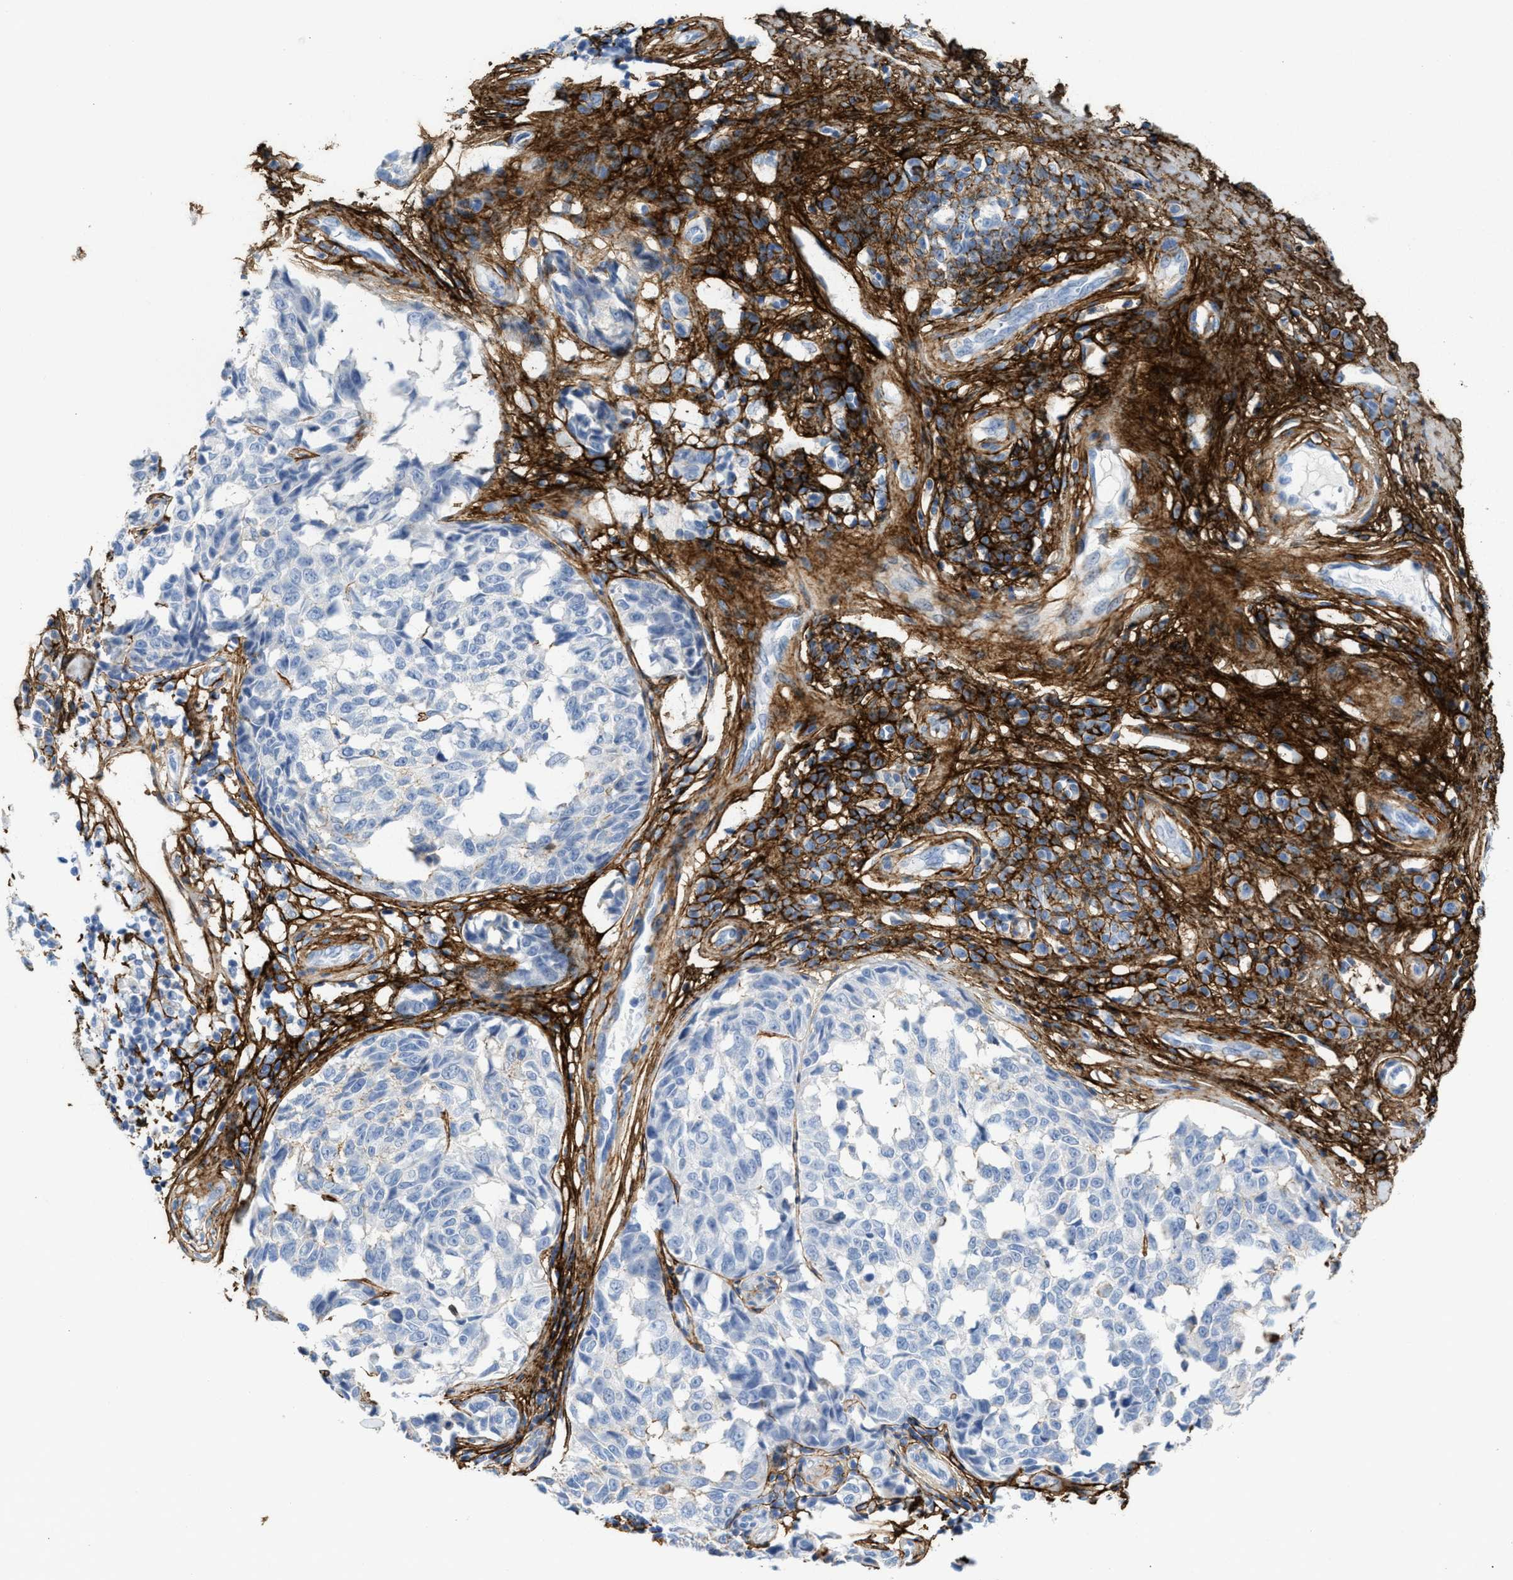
{"staining": {"intensity": "moderate", "quantity": "<25%", "location": "cytoplasmic/membranous"}, "tissue": "melanoma", "cell_type": "Tumor cells", "image_type": "cancer", "snomed": [{"axis": "morphology", "description": "Malignant melanoma, NOS"}, {"axis": "topography", "description": "Skin"}], "caption": "Melanoma stained for a protein exhibits moderate cytoplasmic/membranous positivity in tumor cells. (Stains: DAB in brown, nuclei in blue, Microscopy: brightfield microscopy at high magnification).", "gene": "TNR", "patient": {"sex": "female", "age": 64}}